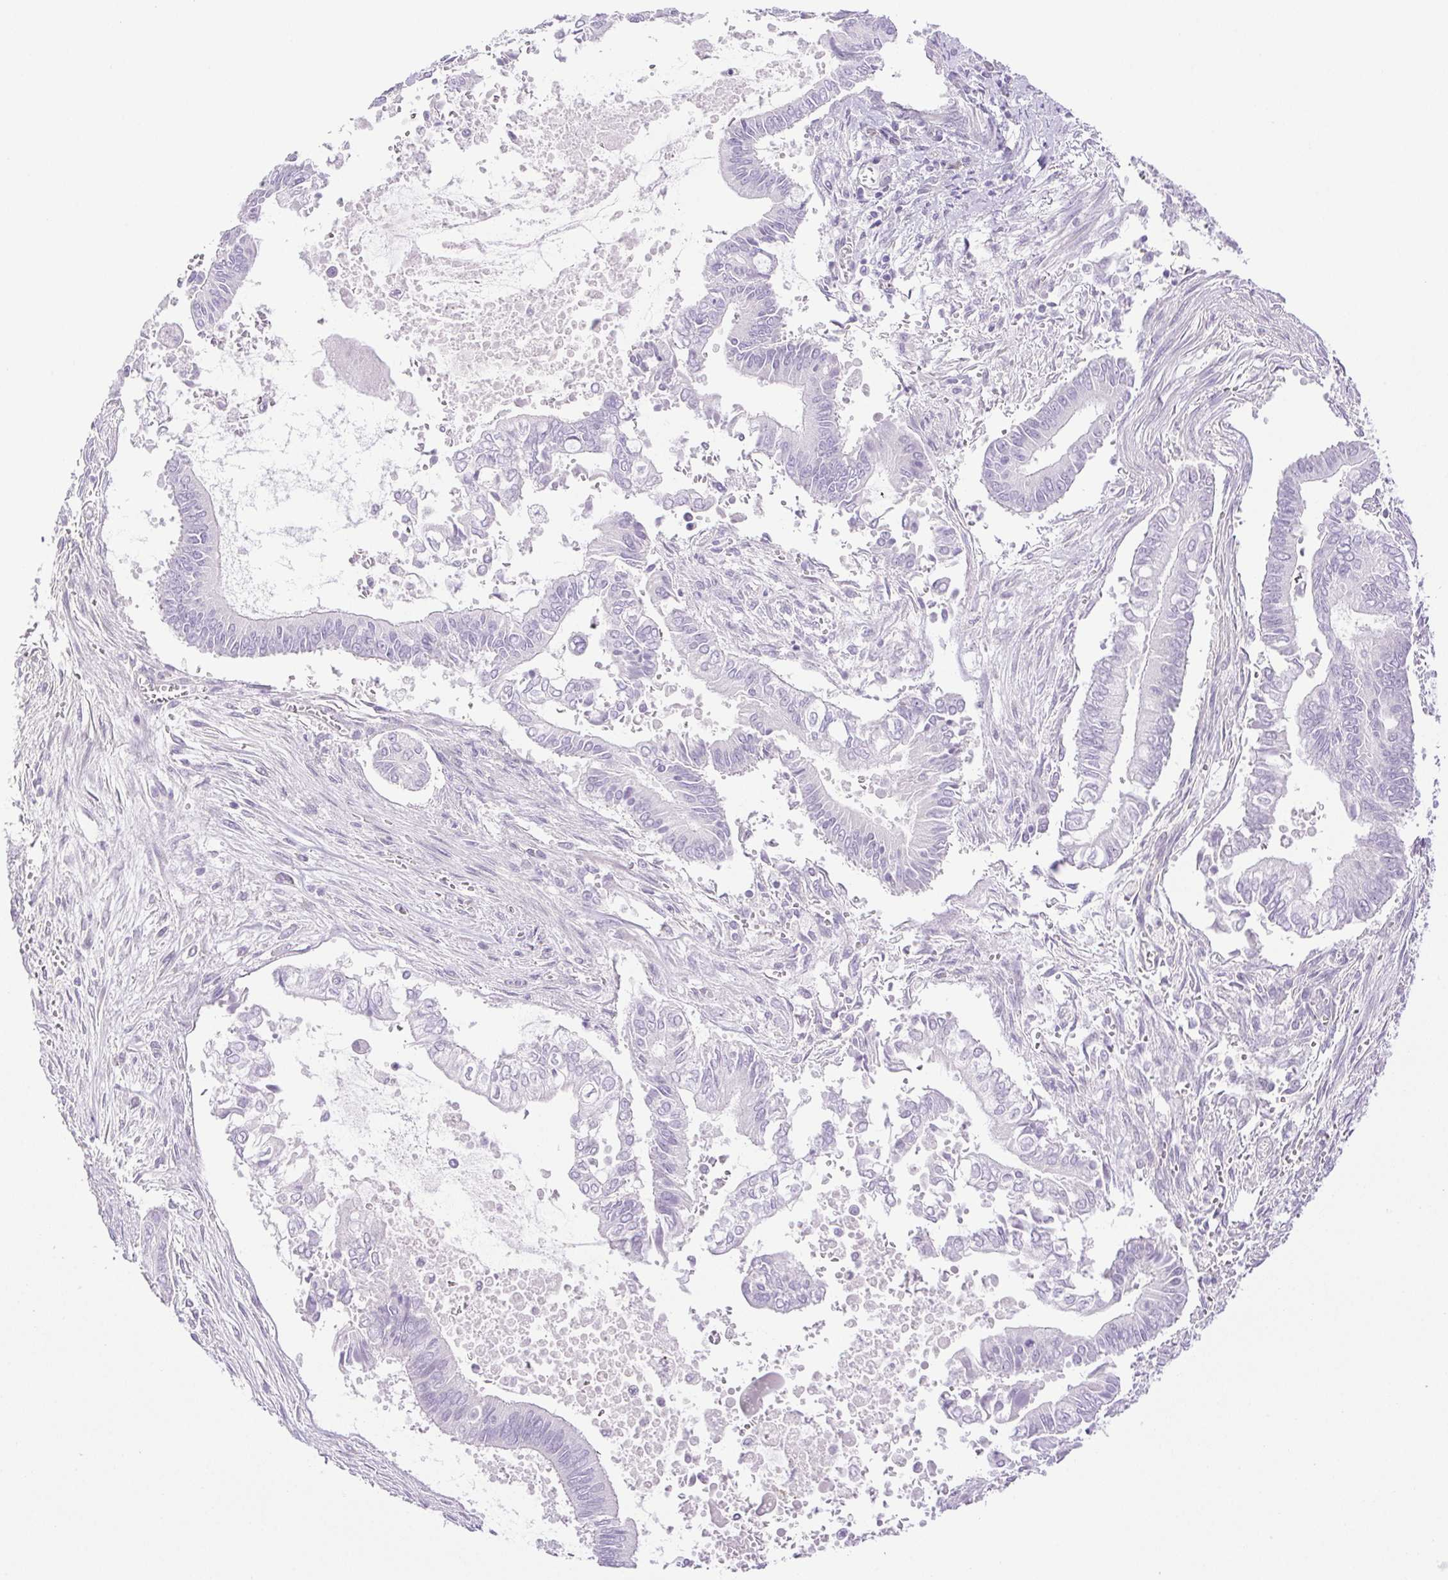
{"staining": {"intensity": "negative", "quantity": "none", "location": "none"}, "tissue": "pancreatic cancer", "cell_type": "Tumor cells", "image_type": "cancer", "snomed": [{"axis": "morphology", "description": "Adenocarcinoma, NOS"}, {"axis": "topography", "description": "Pancreas"}], "caption": "Immunohistochemistry image of neoplastic tissue: human pancreatic cancer stained with DAB (3,3'-diaminobenzidine) reveals no significant protein positivity in tumor cells.", "gene": "PAPPA2", "patient": {"sex": "male", "age": 68}}